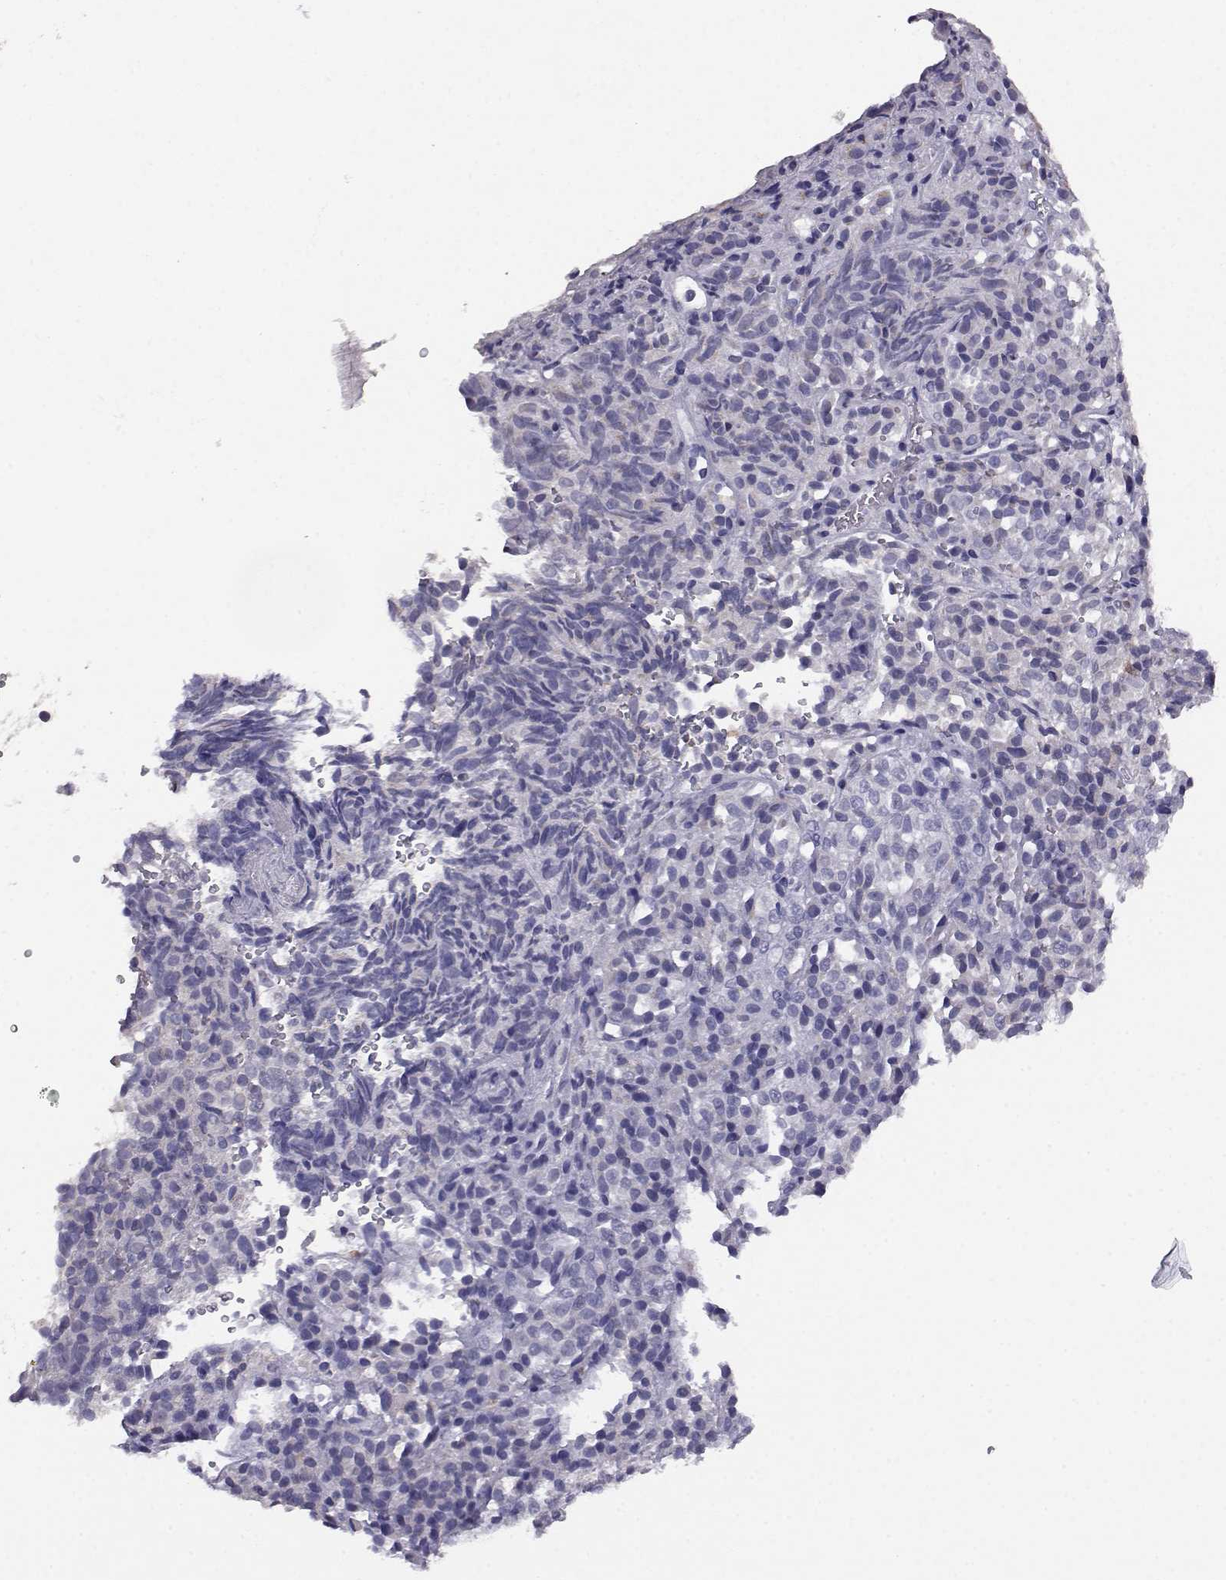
{"staining": {"intensity": "negative", "quantity": "none", "location": "none"}, "tissue": "melanoma", "cell_type": "Tumor cells", "image_type": "cancer", "snomed": [{"axis": "morphology", "description": "Malignant melanoma, Metastatic site"}, {"axis": "topography", "description": "Brain"}], "caption": "The histopathology image displays no significant staining in tumor cells of melanoma.", "gene": "AKR1B1", "patient": {"sex": "female", "age": 56}}